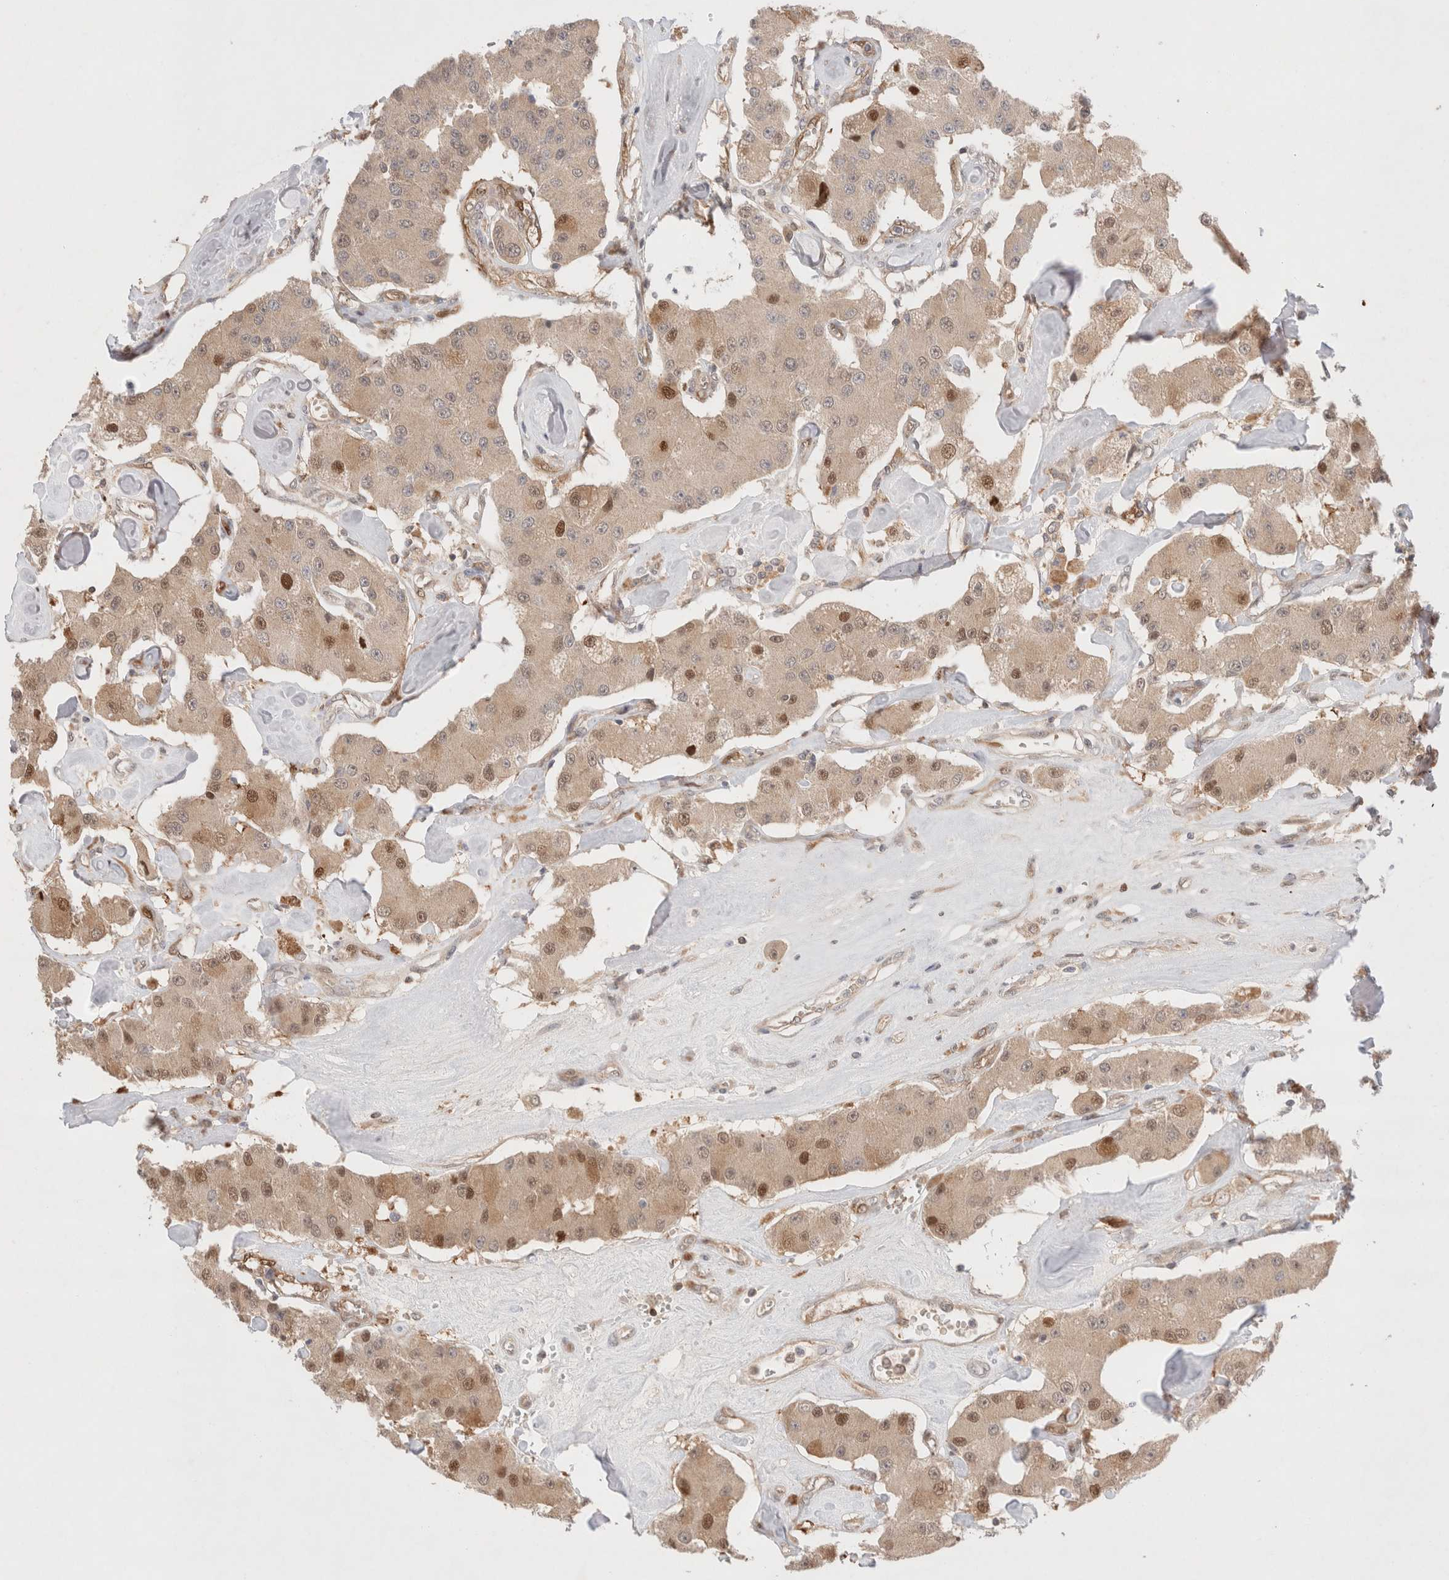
{"staining": {"intensity": "moderate", "quantity": "<25%", "location": "cytoplasmic/membranous,nuclear"}, "tissue": "carcinoid", "cell_type": "Tumor cells", "image_type": "cancer", "snomed": [{"axis": "morphology", "description": "Carcinoid, malignant, NOS"}, {"axis": "topography", "description": "Pancreas"}], "caption": "Immunohistochemical staining of human carcinoid demonstrates moderate cytoplasmic/membranous and nuclear protein positivity in about <25% of tumor cells.", "gene": "STARD10", "patient": {"sex": "male", "age": 41}}